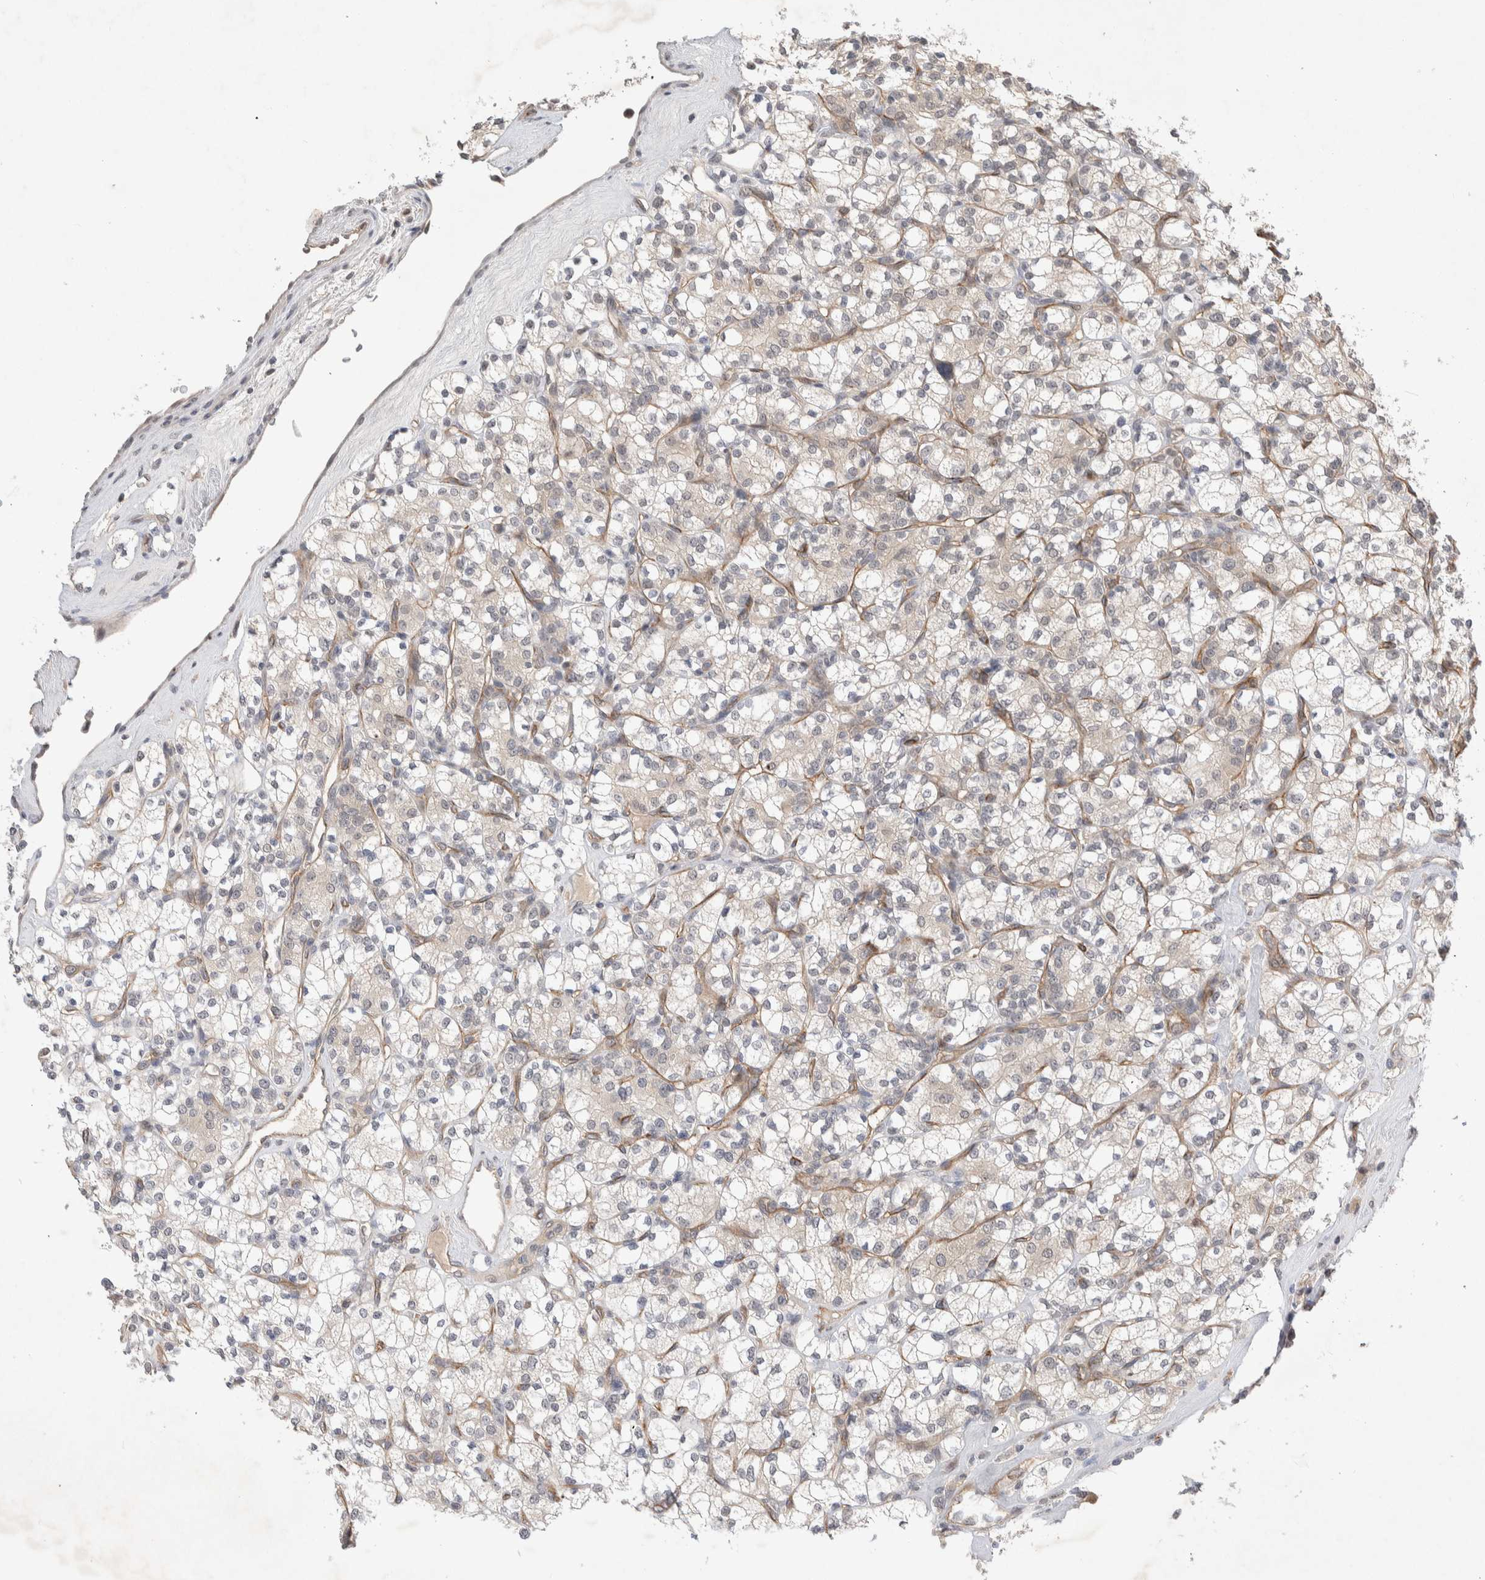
{"staining": {"intensity": "negative", "quantity": "none", "location": "none"}, "tissue": "renal cancer", "cell_type": "Tumor cells", "image_type": "cancer", "snomed": [{"axis": "morphology", "description": "Adenocarcinoma, NOS"}, {"axis": "topography", "description": "Kidney"}], "caption": "There is no significant positivity in tumor cells of renal adenocarcinoma. (Brightfield microscopy of DAB IHC at high magnification).", "gene": "ZNF704", "patient": {"sex": "male", "age": 77}}